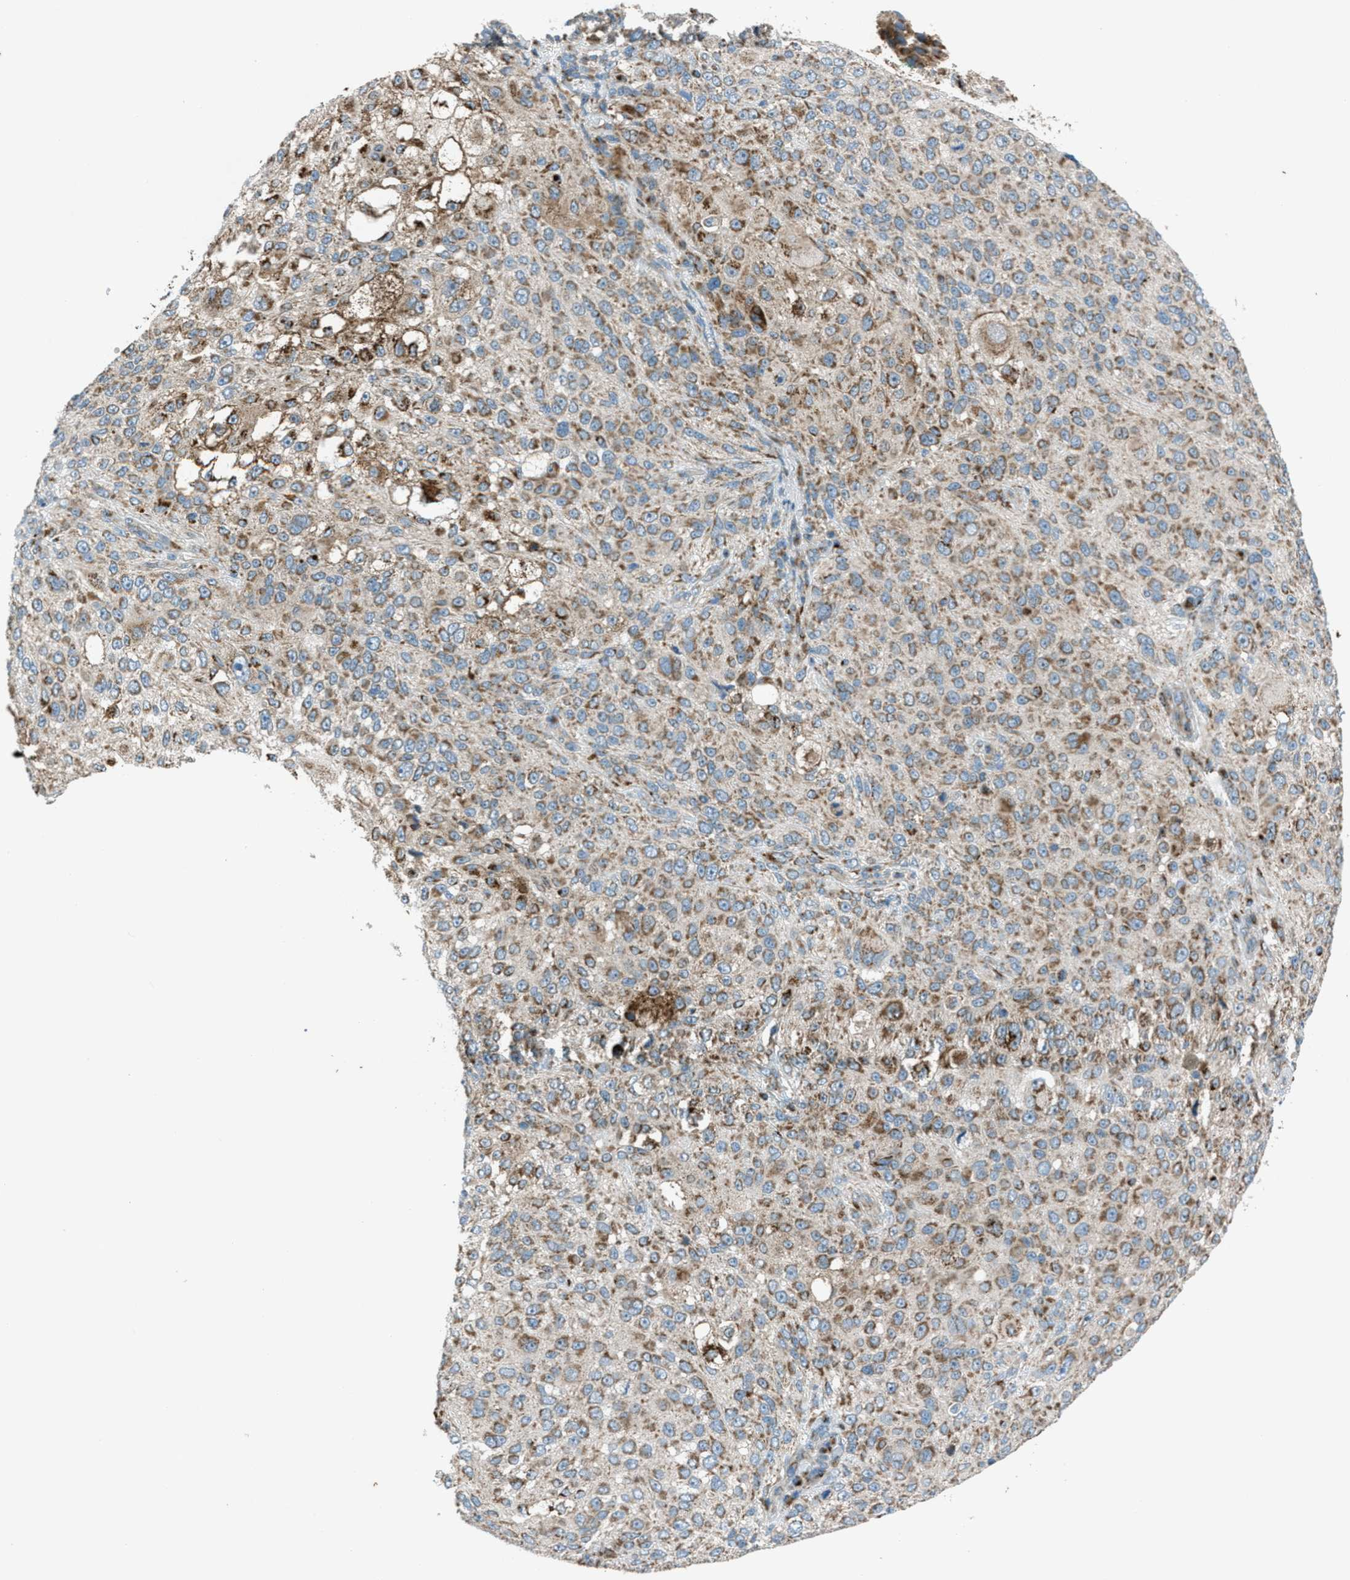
{"staining": {"intensity": "moderate", "quantity": ">75%", "location": "cytoplasmic/membranous"}, "tissue": "melanoma", "cell_type": "Tumor cells", "image_type": "cancer", "snomed": [{"axis": "morphology", "description": "Necrosis, NOS"}, {"axis": "morphology", "description": "Malignant melanoma, NOS"}, {"axis": "topography", "description": "Skin"}], "caption": "Malignant melanoma stained for a protein exhibits moderate cytoplasmic/membranous positivity in tumor cells.", "gene": "BCKDK", "patient": {"sex": "female", "age": 87}}